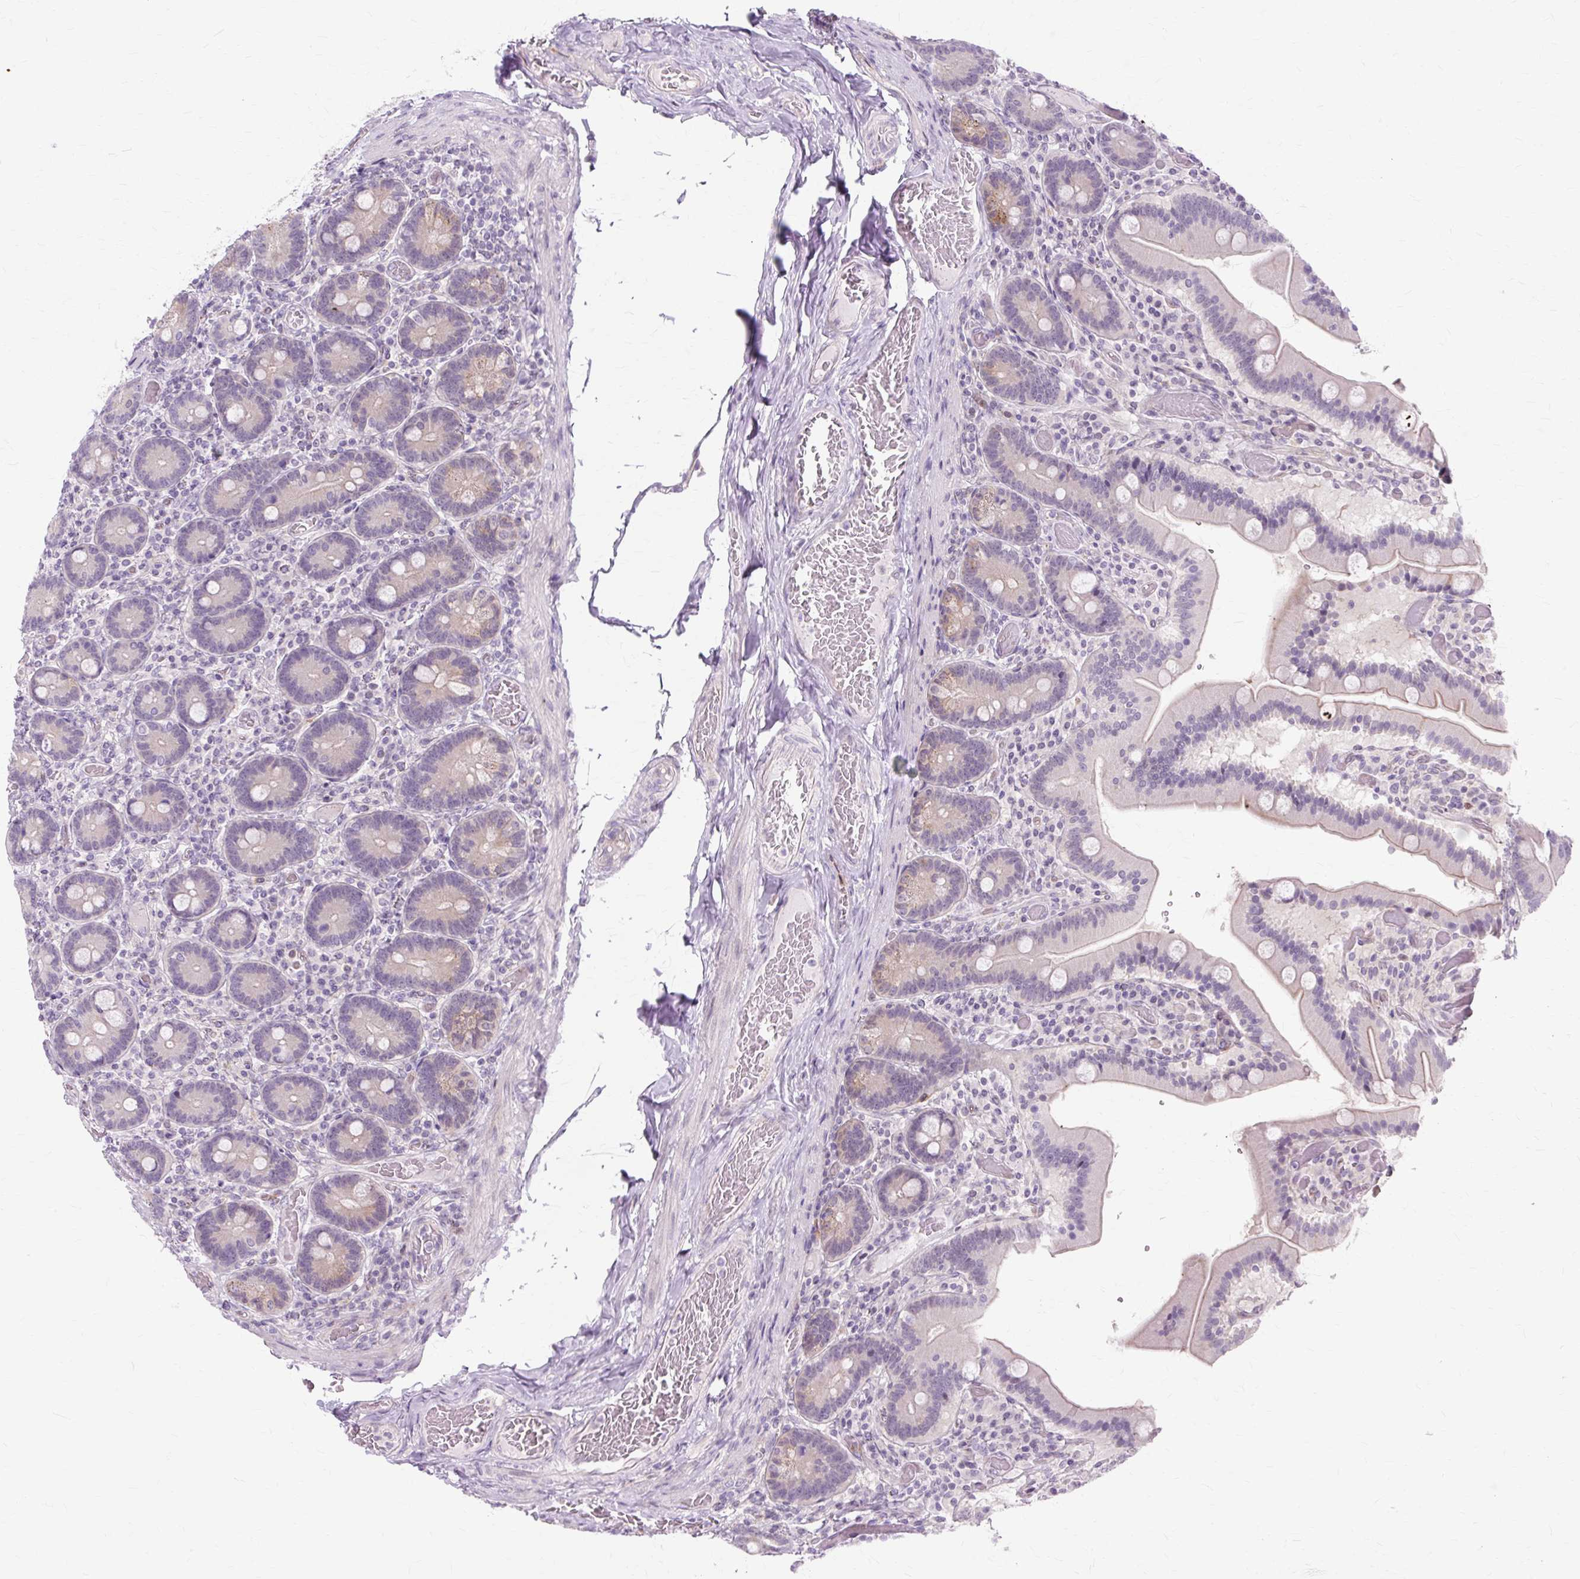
{"staining": {"intensity": "weak", "quantity": "<25%", "location": "cytoplasmic/membranous"}, "tissue": "duodenum", "cell_type": "Glandular cells", "image_type": "normal", "snomed": [{"axis": "morphology", "description": "Normal tissue, NOS"}, {"axis": "topography", "description": "Duodenum"}], "caption": "Duodenum was stained to show a protein in brown. There is no significant staining in glandular cells. Brightfield microscopy of IHC stained with DAB (brown) and hematoxylin (blue), captured at high magnification.", "gene": "ZNF35", "patient": {"sex": "female", "age": 62}}